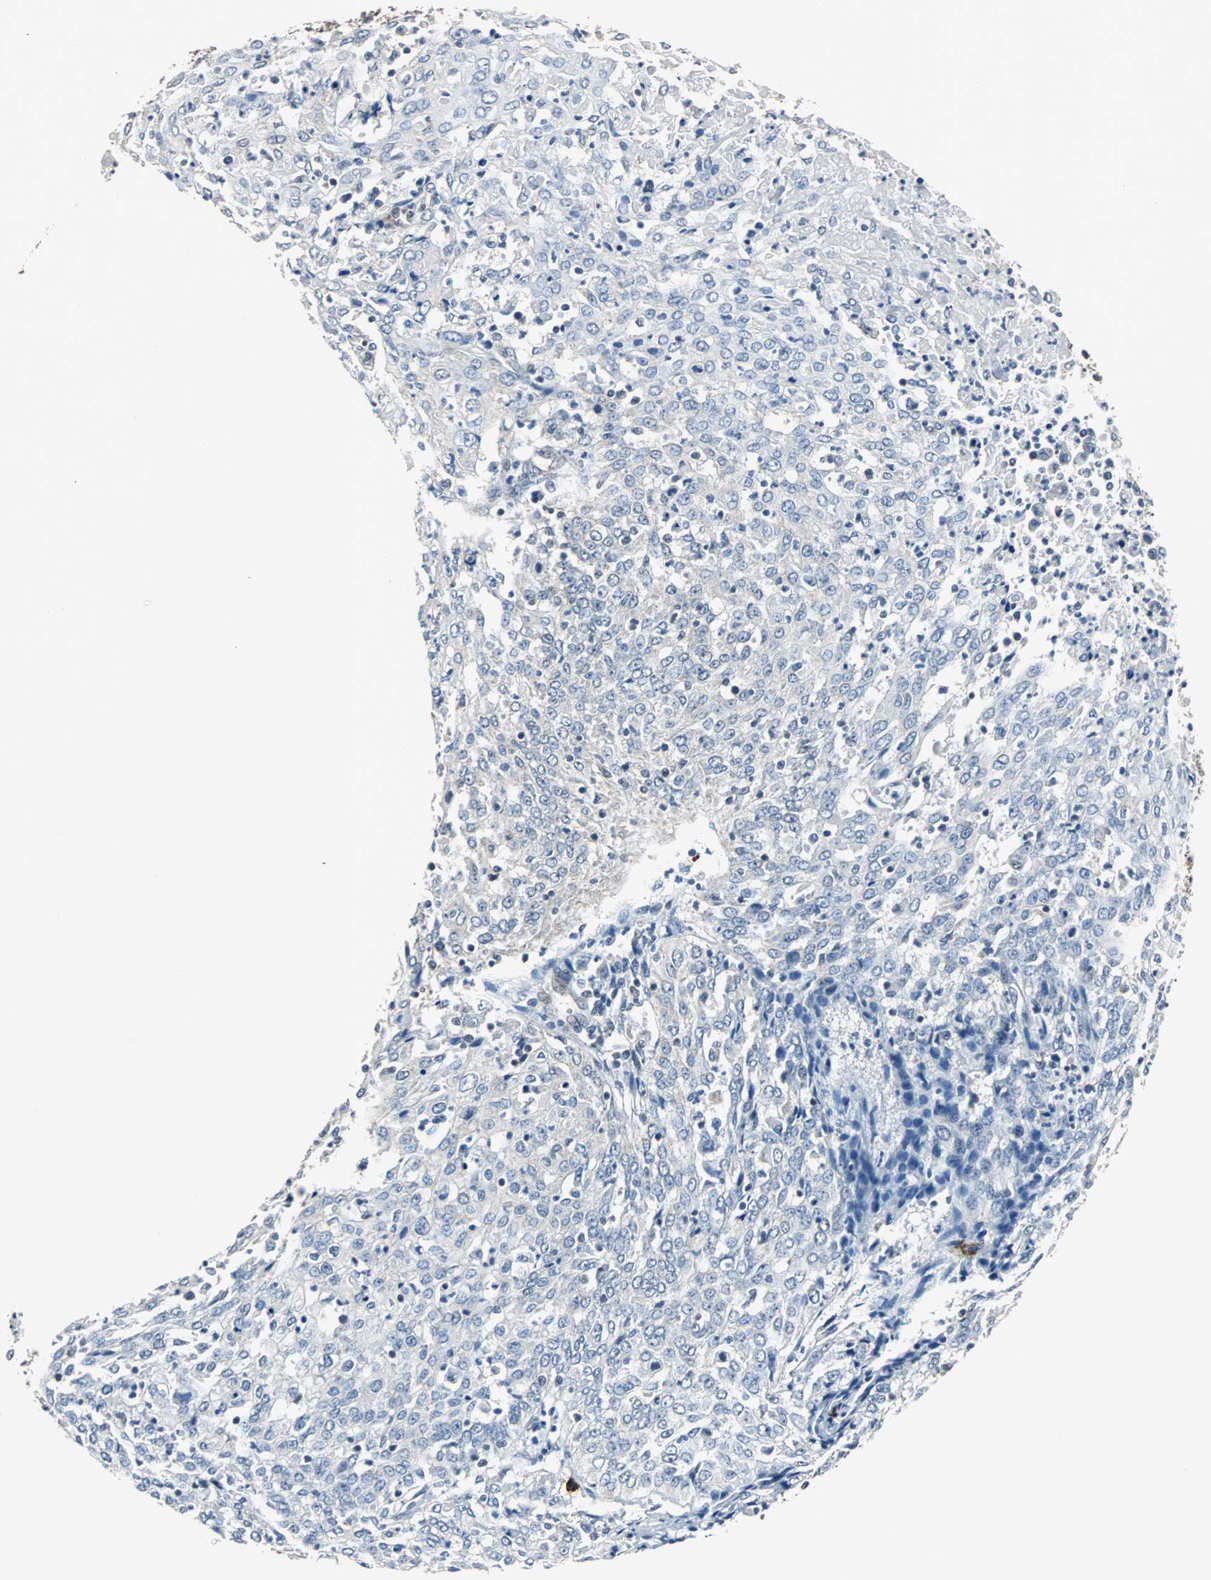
{"staining": {"intensity": "negative", "quantity": "none", "location": "none"}, "tissue": "cervical cancer", "cell_type": "Tumor cells", "image_type": "cancer", "snomed": [{"axis": "morphology", "description": "Squamous cell carcinoma, NOS"}, {"axis": "topography", "description": "Cervix"}], "caption": "The micrograph shows no staining of tumor cells in squamous cell carcinoma (cervical).", "gene": "ZHX2", "patient": {"sex": "female", "age": 39}}